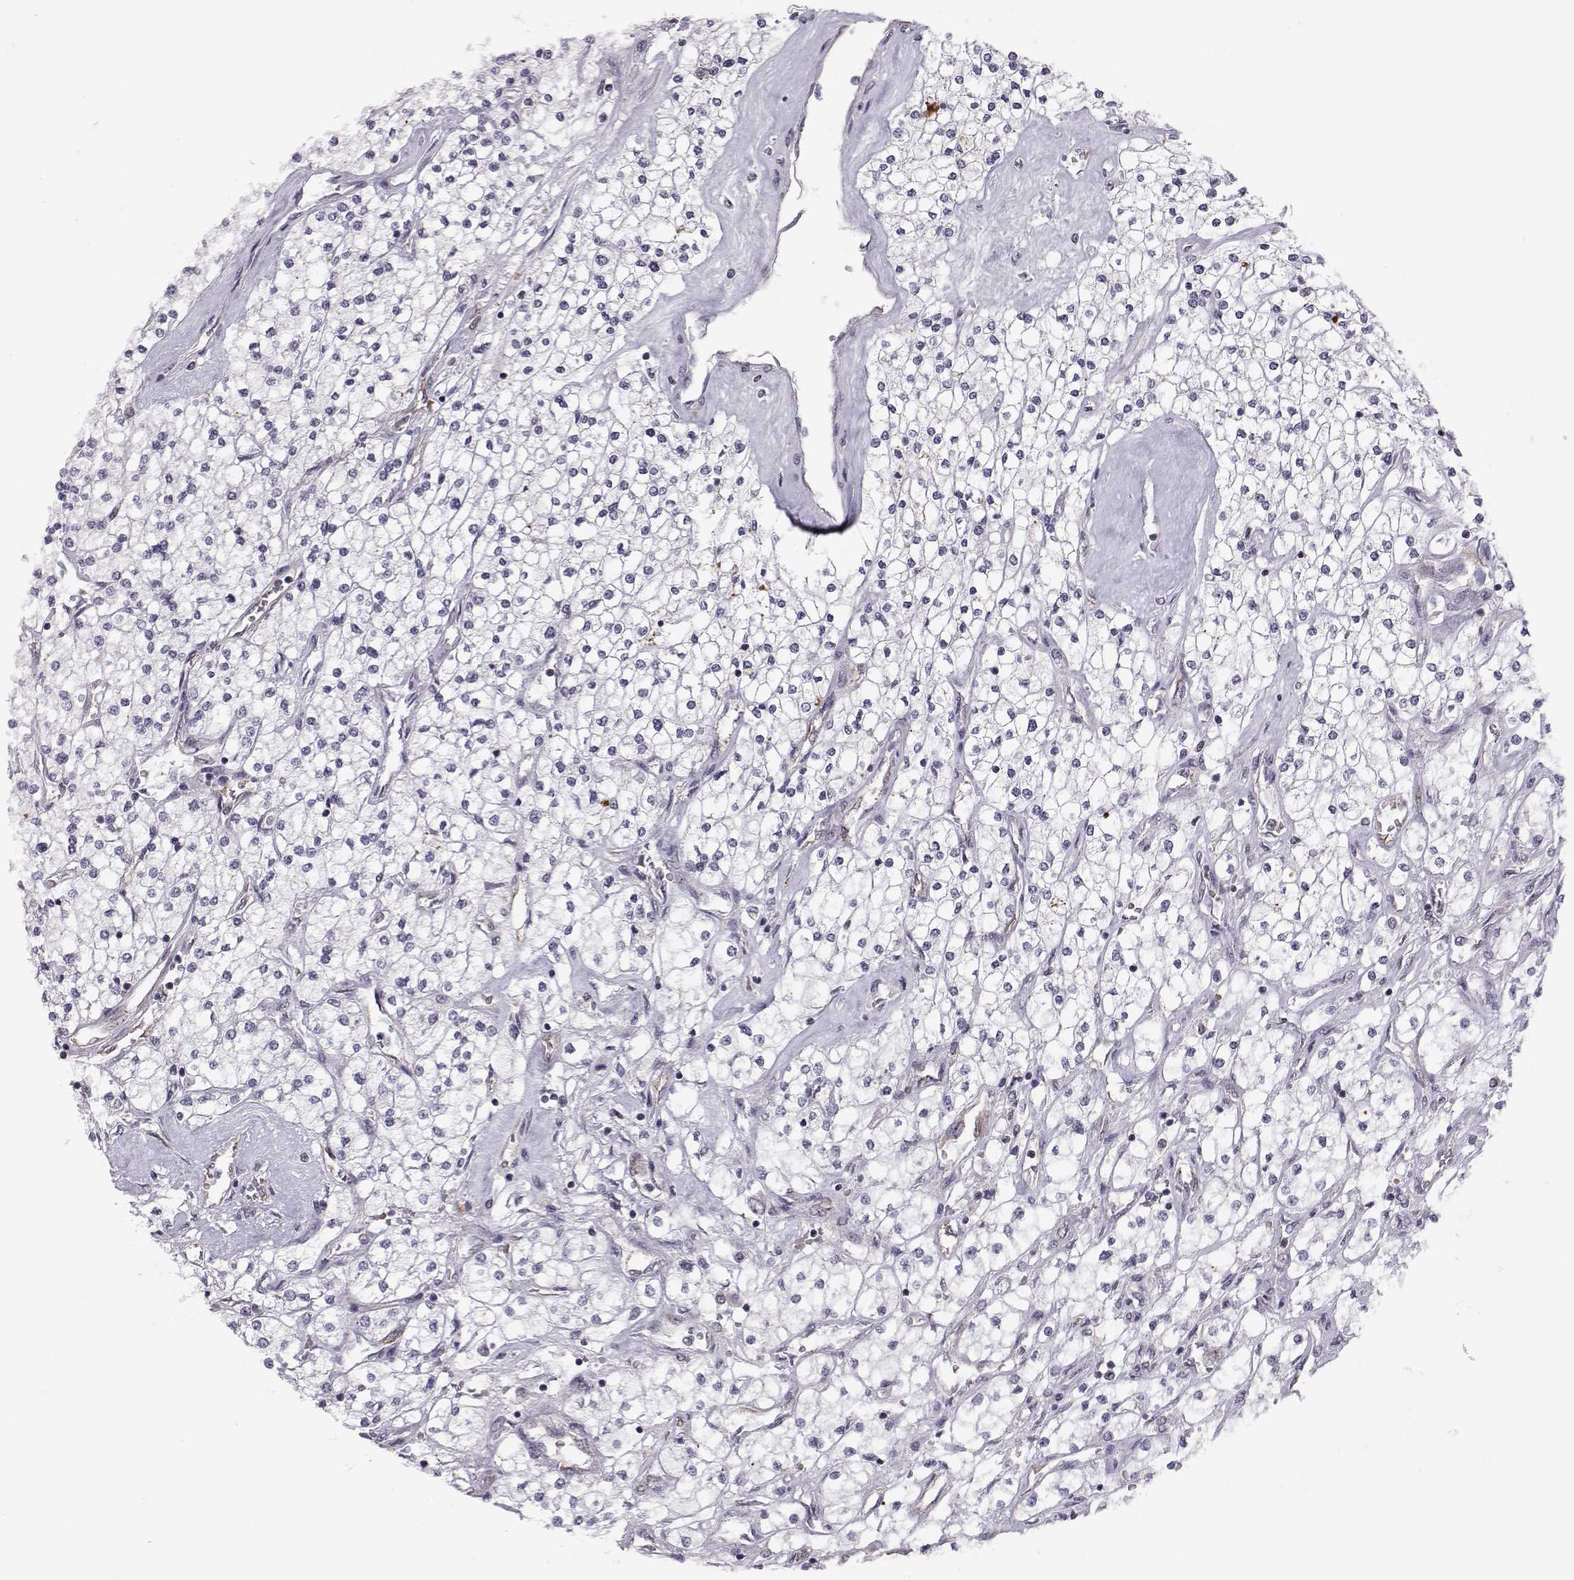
{"staining": {"intensity": "negative", "quantity": "none", "location": "none"}, "tissue": "renal cancer", "cell_type": "Tumor cells", "image_type": "cancer", "snomed": [{"axis": "morphology", "description": "Adenocarcinoma, NOS"}, {"axis": "topography", "description": "Kidney"}], "caption": "Immunohistochemical staining of adenocarcinoma (renal) displays no significant expression in tumor cells.", "gene": "KIF13B", "patient": {"sex": "male", "age": 80}}